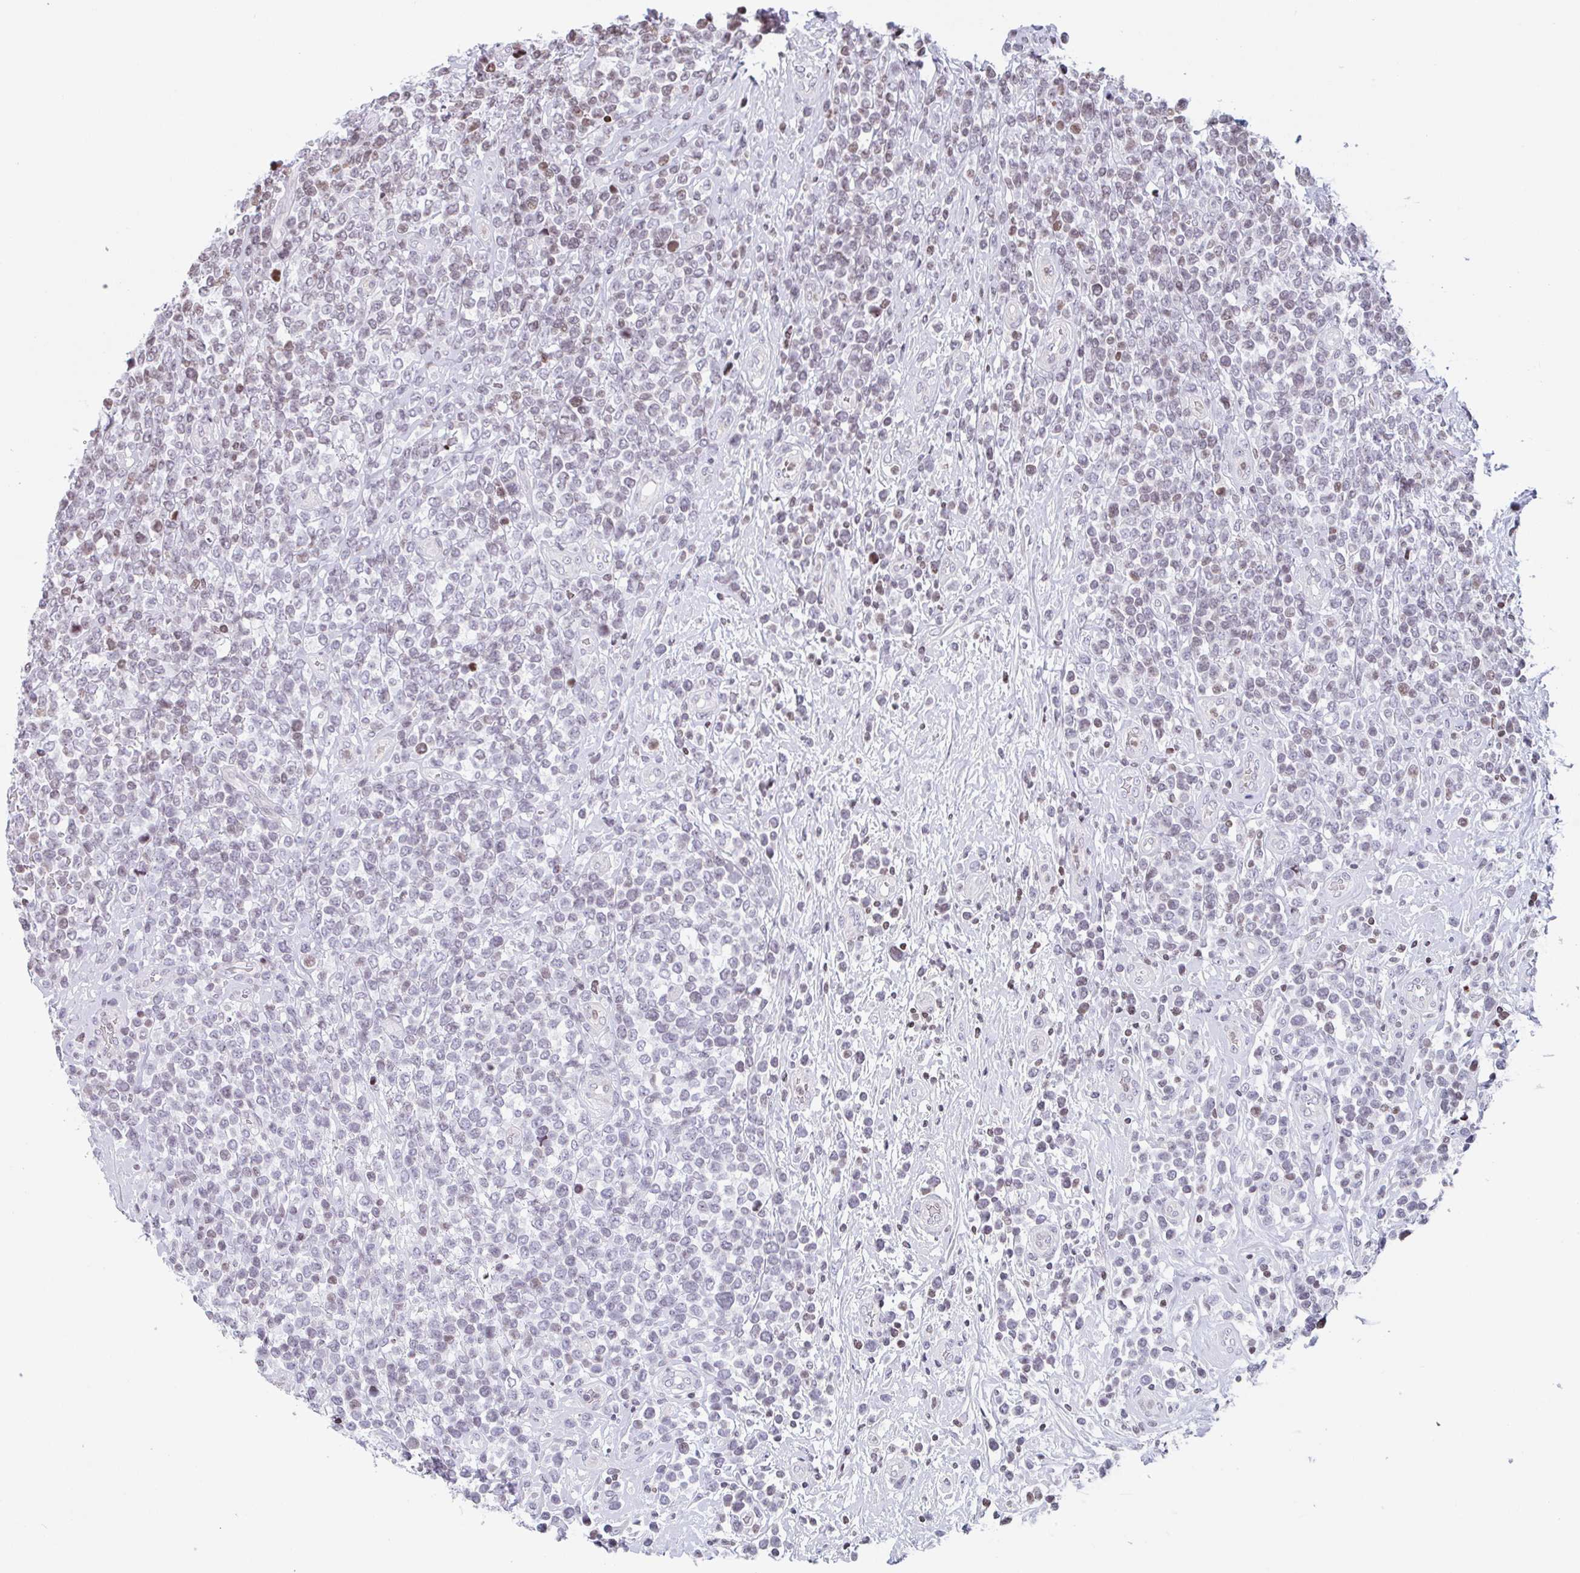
{"staining": {"intensity": "weak", "quantity": "25%-75%", "location": "nuclear"}, "tissue": "lymphoma", "cell_type": "Tumor cells", "image_type": "cancer", "snomed": [{"axis": "morphology", "description": "Malignant lymphoma, non-Hodgkin's type, High grade"}, {"axis": "topography", "description": "Soft tissue"}], "caption": "Lymphoma was stained to show a protein in brown. There is low levels of weak nuclear positivity in approximately 25%-75% of tumor cells. The protein of interest is shown in brown color, while the nuclei are stained blue.", "gene": "NOL6", "patient": {"sex": "female", "age": 56}}